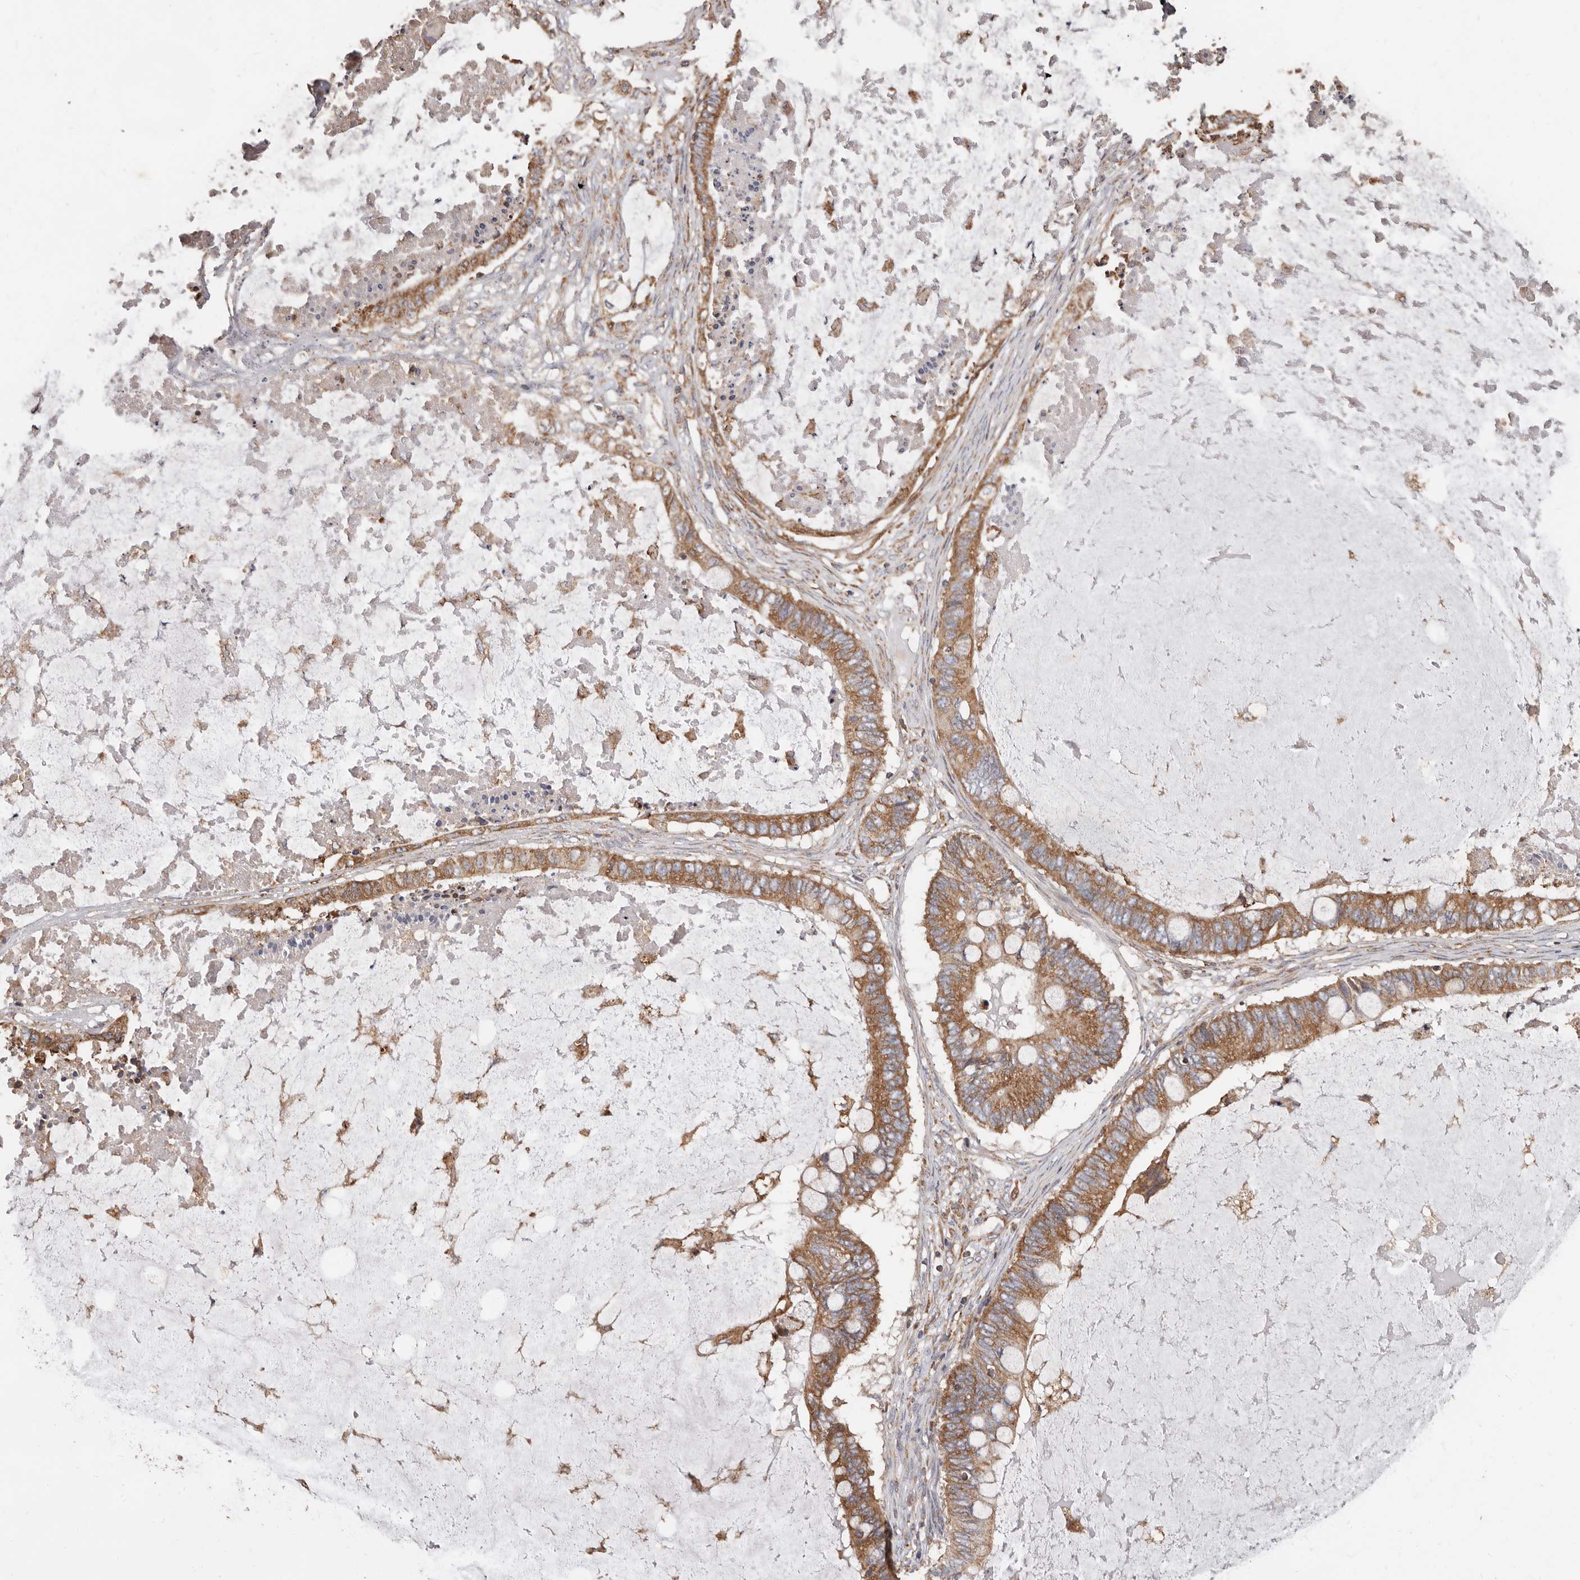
{"staining": {"intensity": "moderate", "quantity": ">75%", "location": "cytoplasmic/membranous"}, "tissue": "ovarian cancer", "cell_type": "Tumor cells", "image_type": "cancer", "snomed": [{"axis": "morphology", "description": "Cystadenocarcinoma, mucinous, NOS"}, {"axis": "topography", "description": "Ovary"}], "caption": "The photomicrograph reveals staining of mucinous cystadenocarcinoma (ovarian), revealing moderate cytoplasmic/membranous protein positivity (brown color) within tumor cells.", "gene": "OSGIN2", "patient": {"sex": "female", "age": 61}}